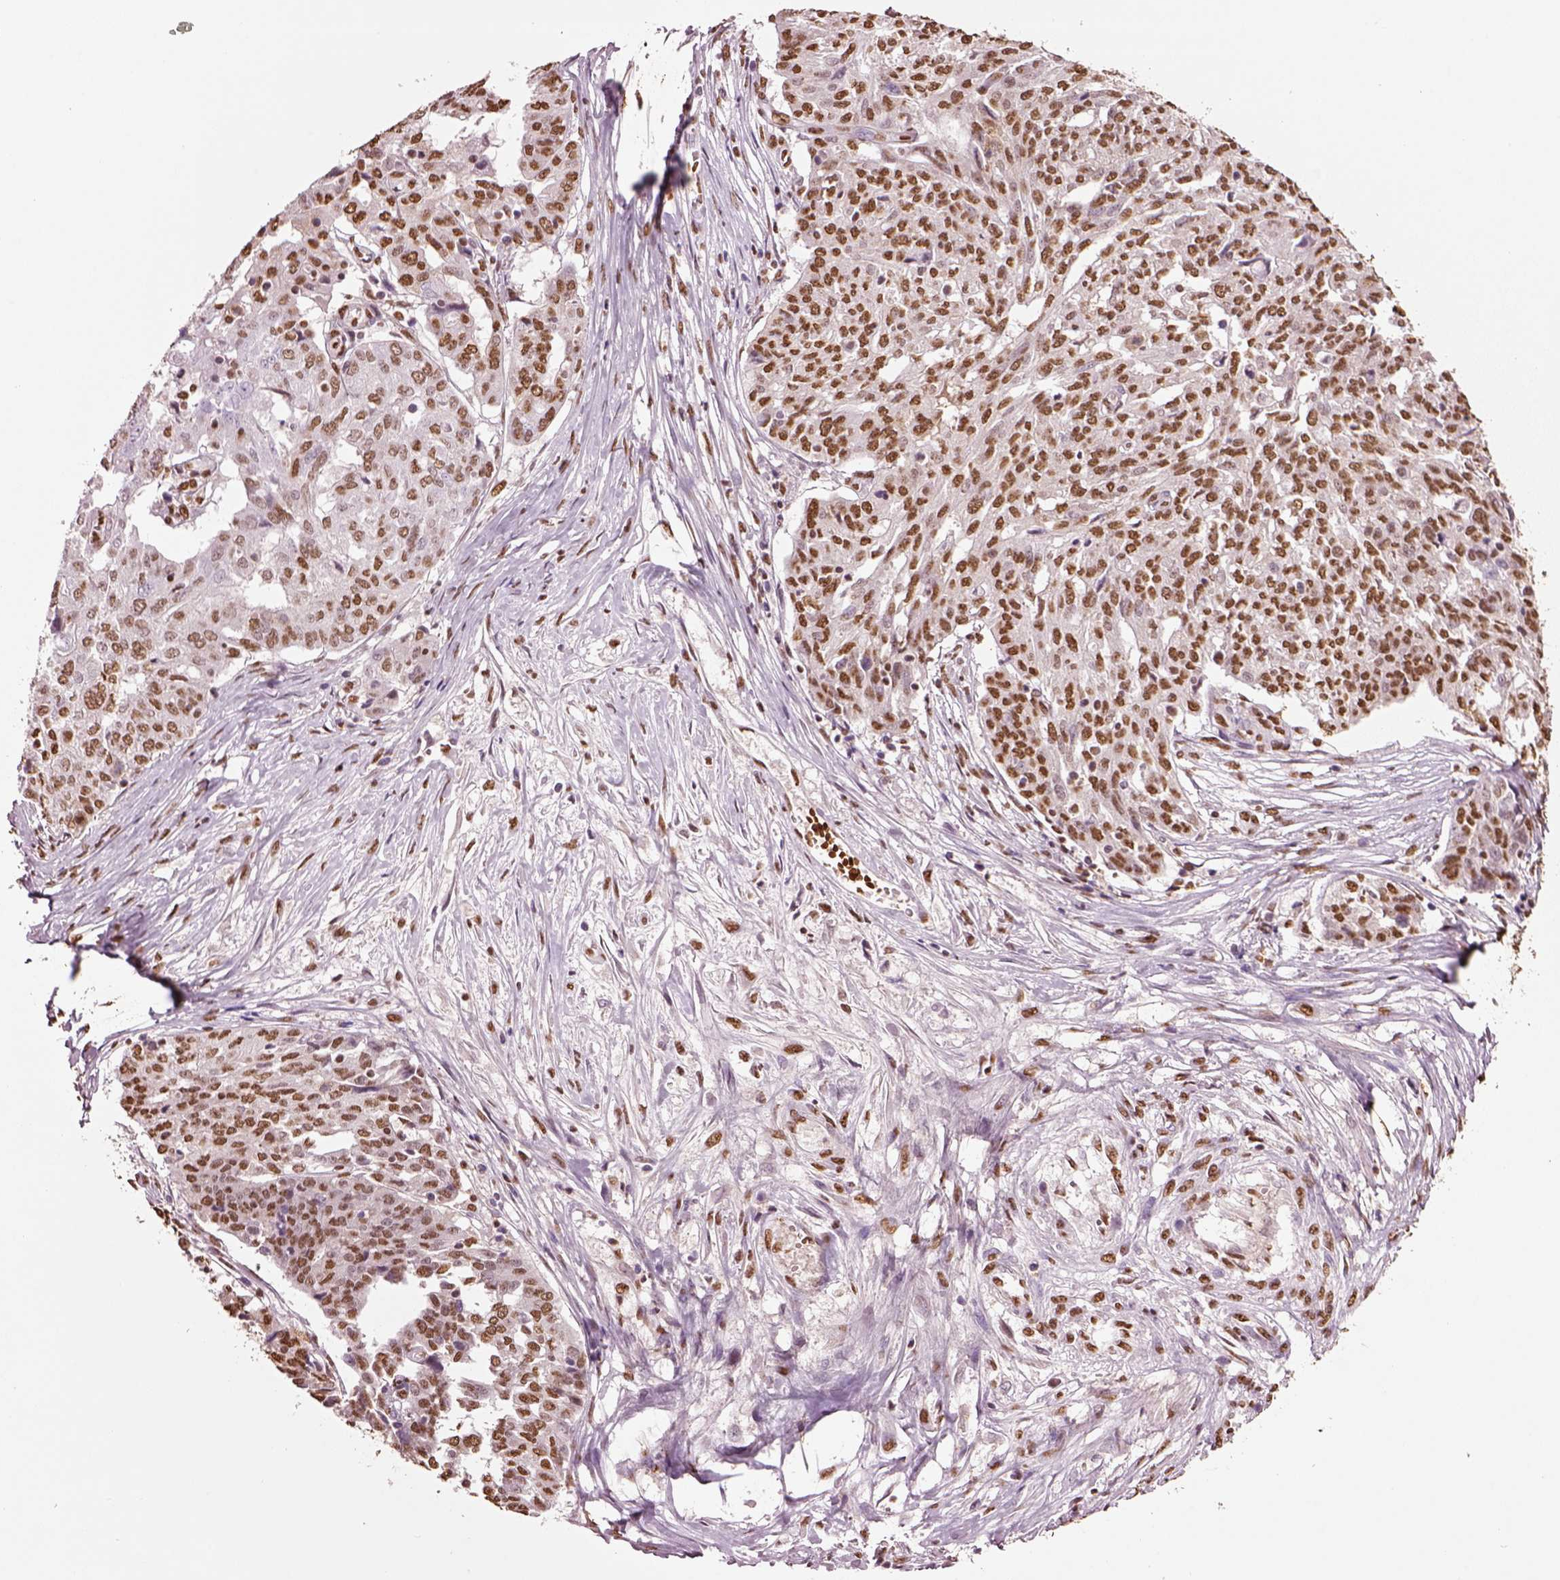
{"staining": {"intensity": "moderate", "quantity": ">75%", "location": "nuclear"}, "tissue": "ovarian cancer", "cell_type": "Tumor cells", "image_type": "cancer", "snomed": [{"axis": "morphology", "description": "Cystadenocarcinoma, serous, NOS"}, {"axis": "topography", "description": "Ovary"}], "caption": "There is medium levels of moderate nuclear expression in tumor cells of ovarian cancer, as demonstrated by immunohistochemical staining (brown color).", "gene": "DDX3X", "patient": {"sex": "female", "age": 67}}